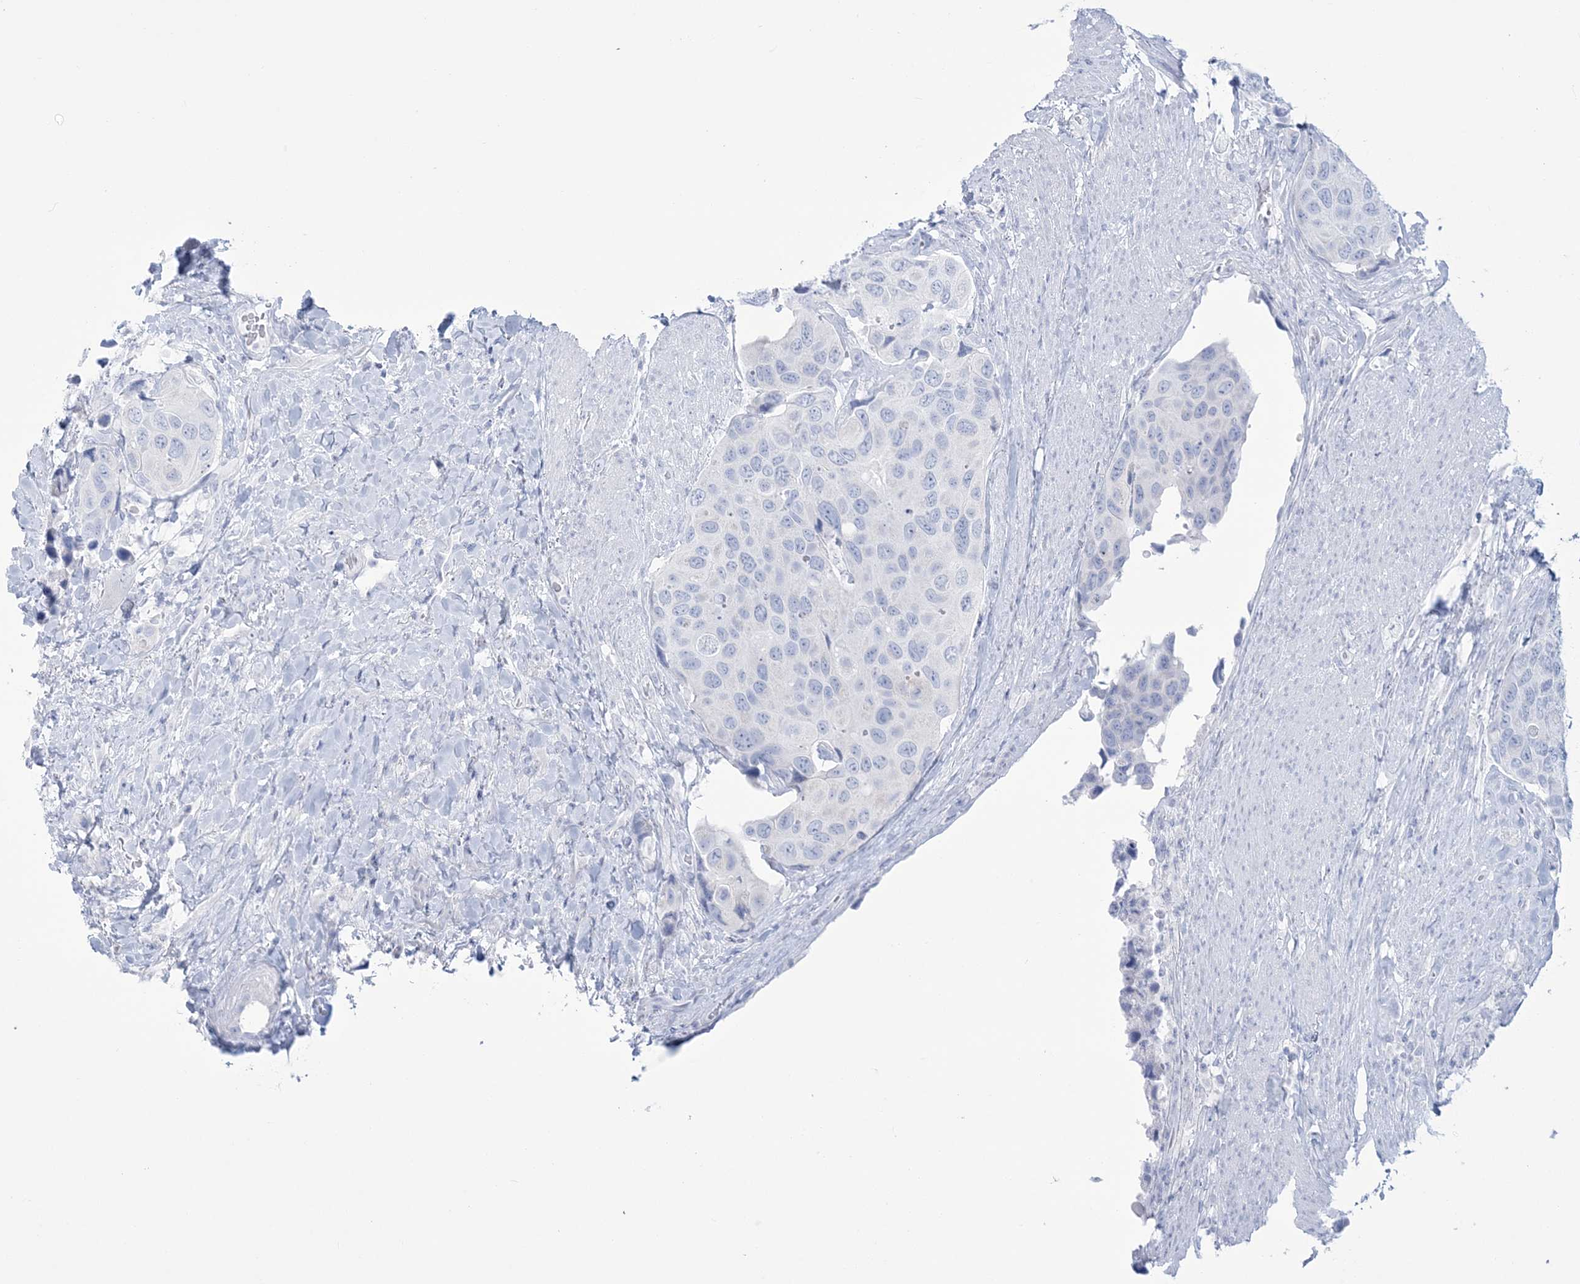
{"staining": {"intensity": "negative", "quantity": "none", "location": "none"}, "tissue": "urothelial cancer", "cell_type": "Tumor cells", "image_type": "cancer", "snomed": [{"axis": "morphology", "description": "Urothelial carcinoma, High grade"}, {"axis": "topography", "description": "Urinary bladder"}], "caption": "An image of urothelial carcinoma (high-grade) stained for a protein displays no brown staining in tumor cells. The staining is performed using DAB (3,3'-diaminobenzidine) brown chromogen with nuclei counter-stained in using hematoxylin.", "gene": "RBP2", "patient": {"sex": "male", "age": 74}}